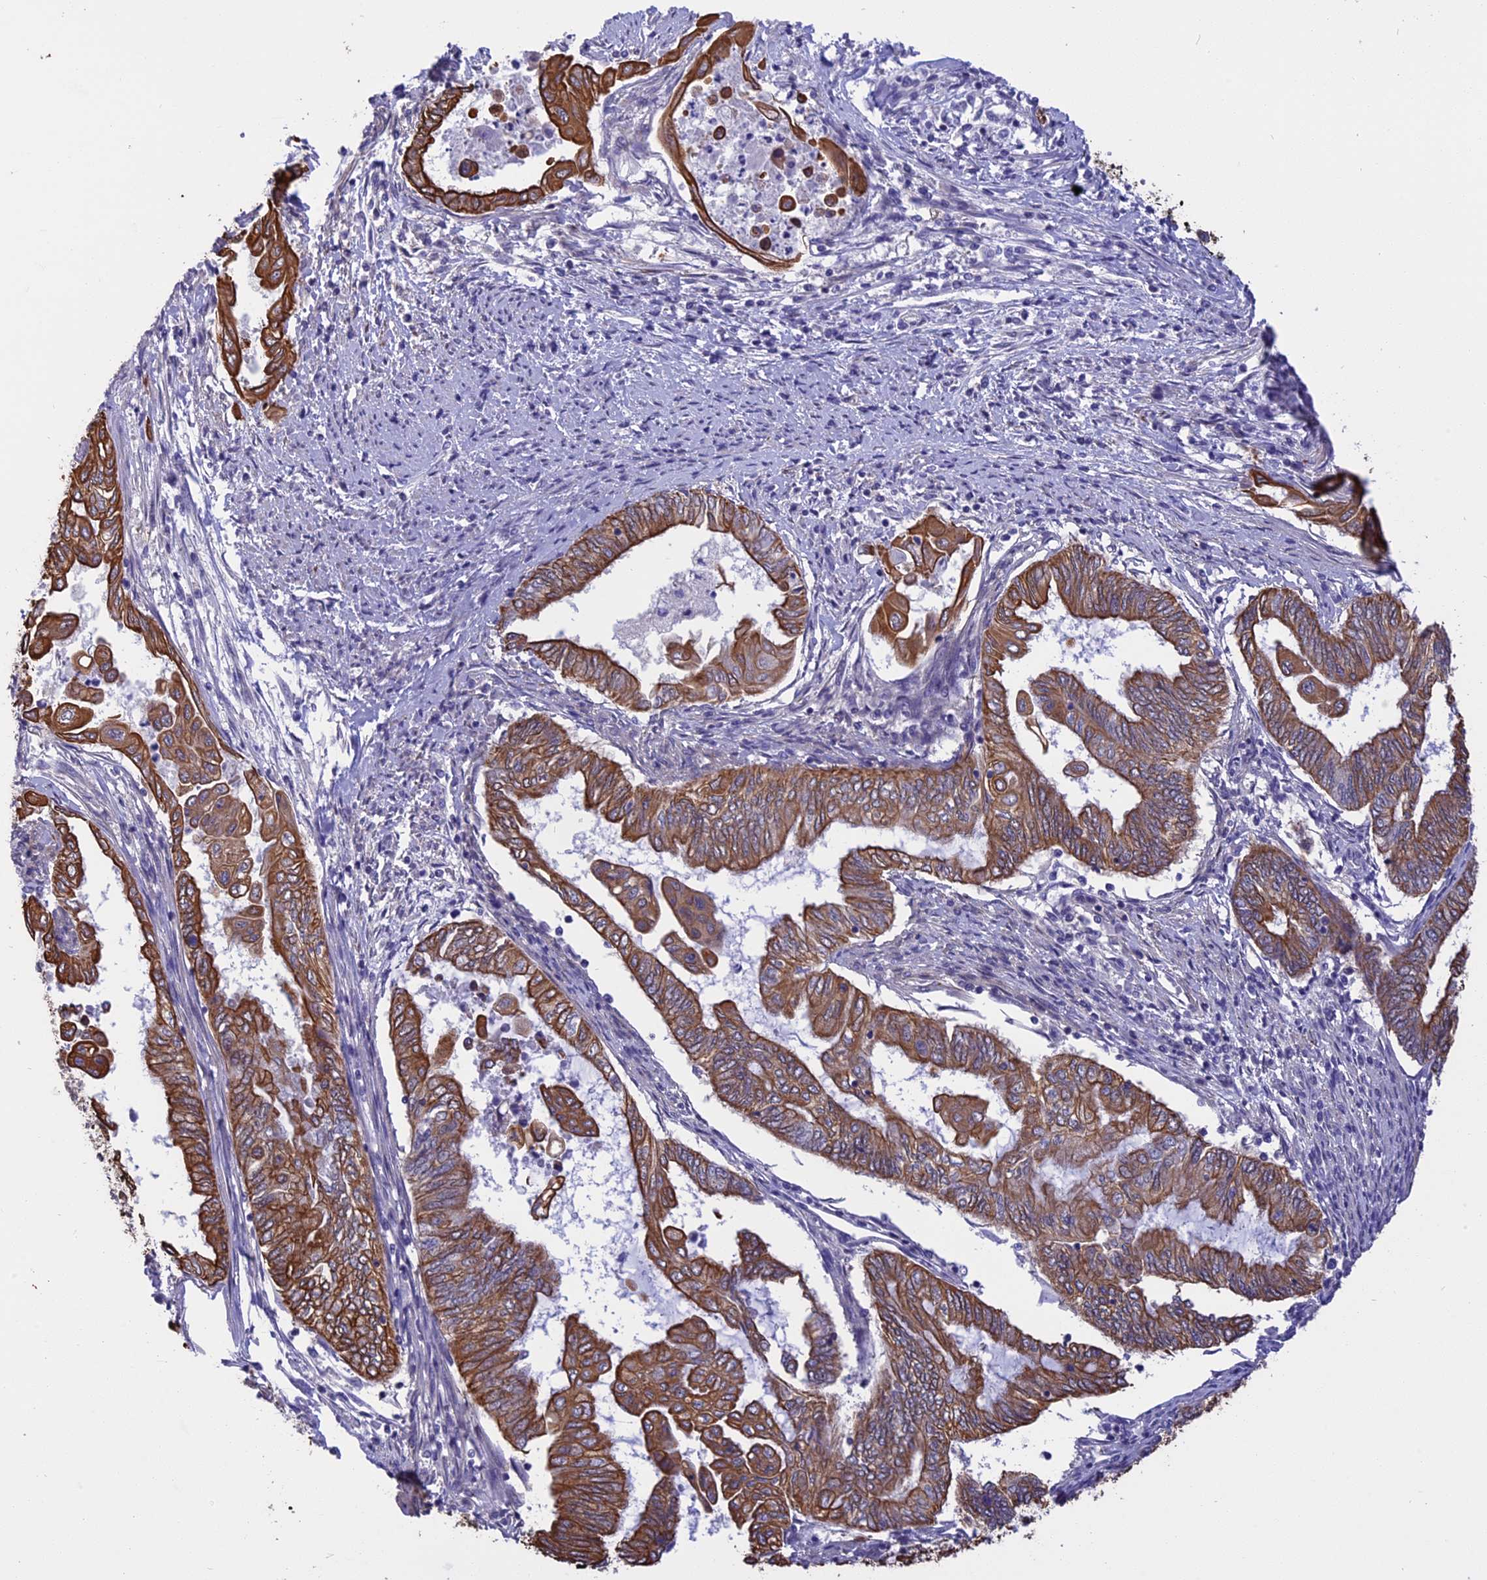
{"staining": {"intensity": "strong", "quantity": ">75%", "location": "cytoplasmic/membranous"}, "tissue": "endometrial cancer", "cell_type": "Tumor cells", "image_type": "cancer", "snomed": [{"axis": "morphology", "description": "Adenocarcinoma, NOS"}, {"axis": "topography", "description": "Uterus"}, {"axis": "topography", "description": "Endometrium"}], "caption": "The image displays staining of endometrial adenocarcinoma, revealing strong cytoplasmic/membranous protein positivity (brown color) within tumor cells. (brown staining indicates protein expression, while blue staining denotes nuclei).", "gene": "STUB1", "patient": {"sex": "female", "age": 70}}